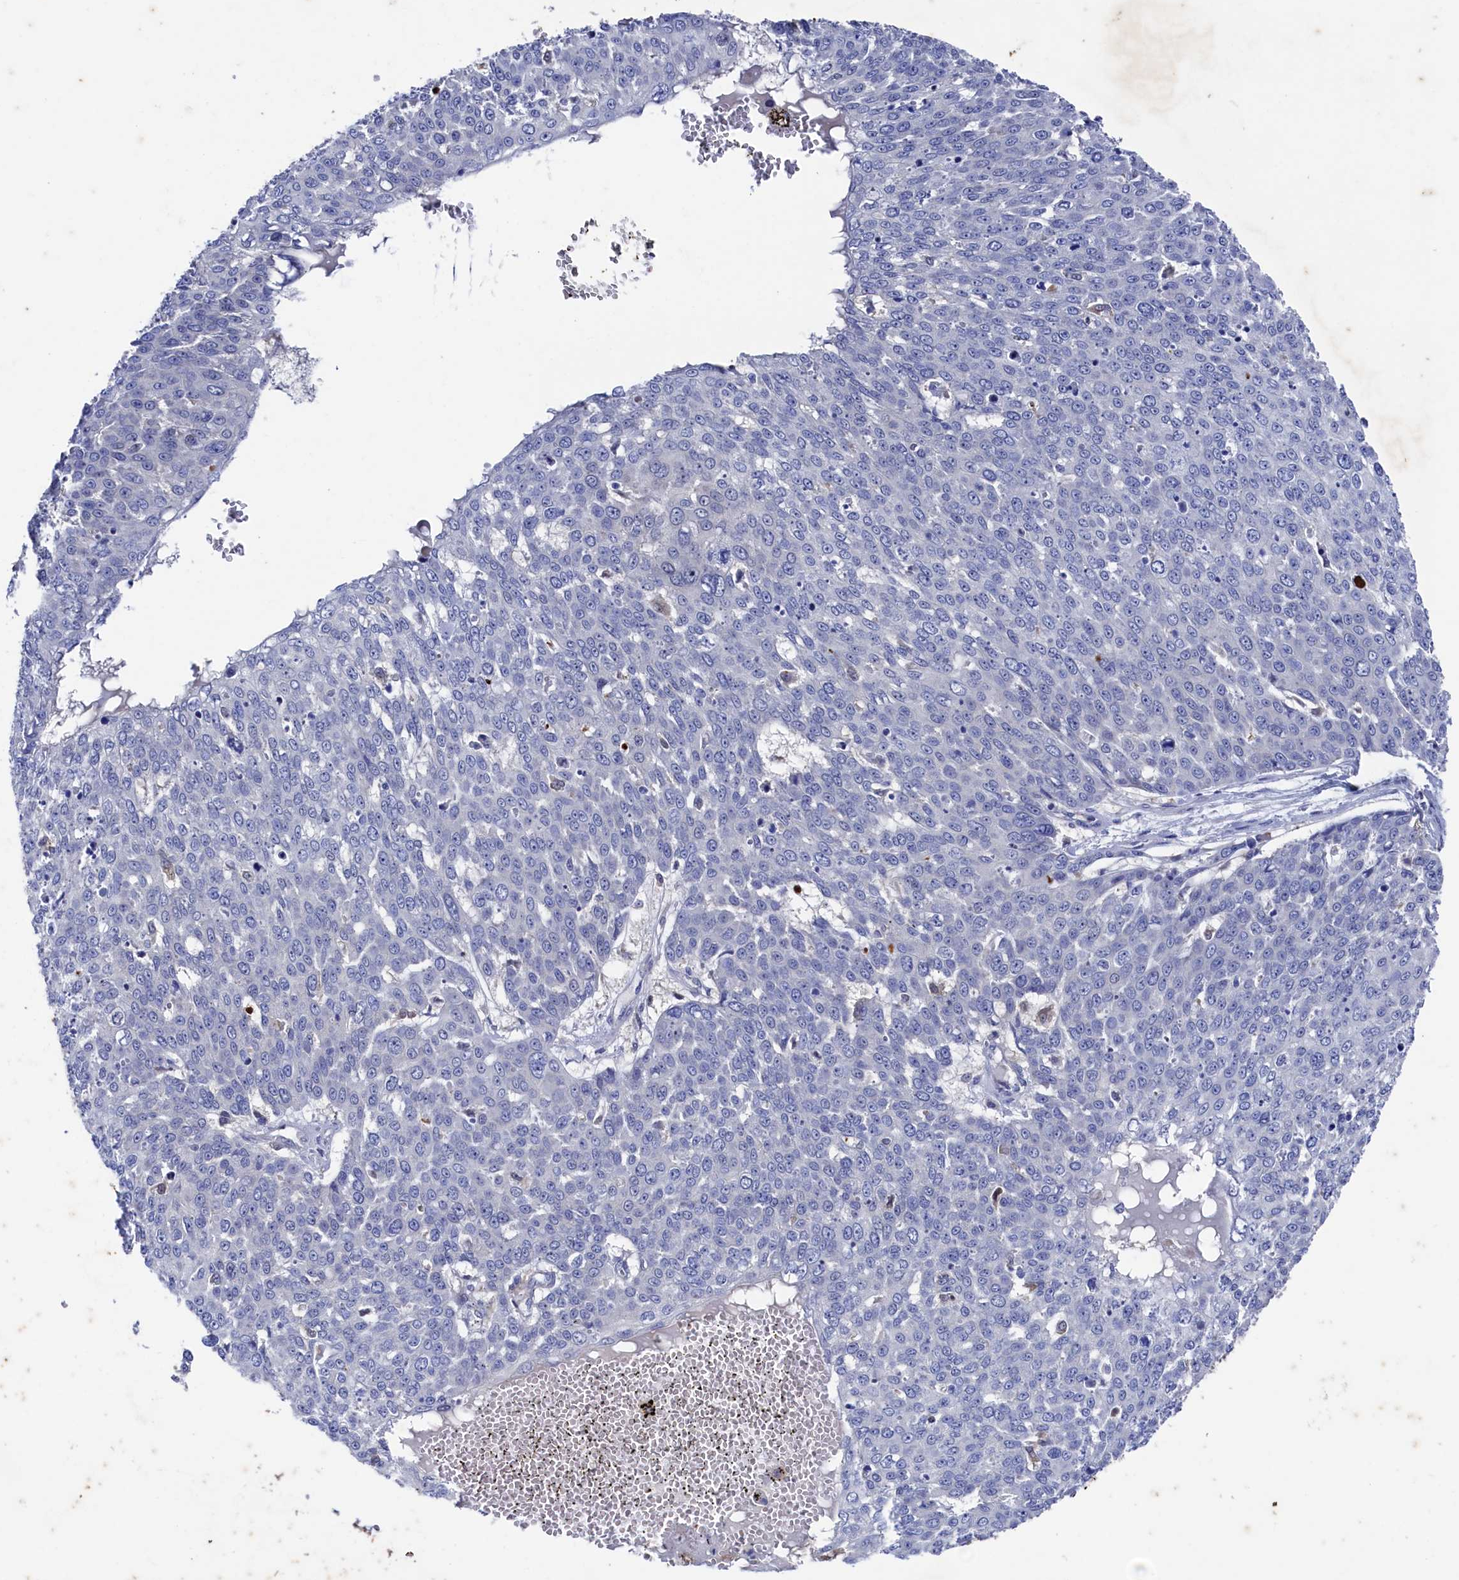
{"staining": {"intensity": "negative", "quantity": "none", "location": "none"}, "tissue": "skin cancer", "cell_type": "Tumor cells", "image_type": "cancer", "snomed": [{"axis": "morphology", "description": "Squamous cell carcinoma, NOS"}, {"axis": "topography", "description": "Skin"}], "caption": "This is a micrograph of IHC staining of skin cancer (squamous cell carcinoma), which shows no expression in tumor cells.", "gene": "RNH1", "patient": {"sex": "male", "age": 71}}